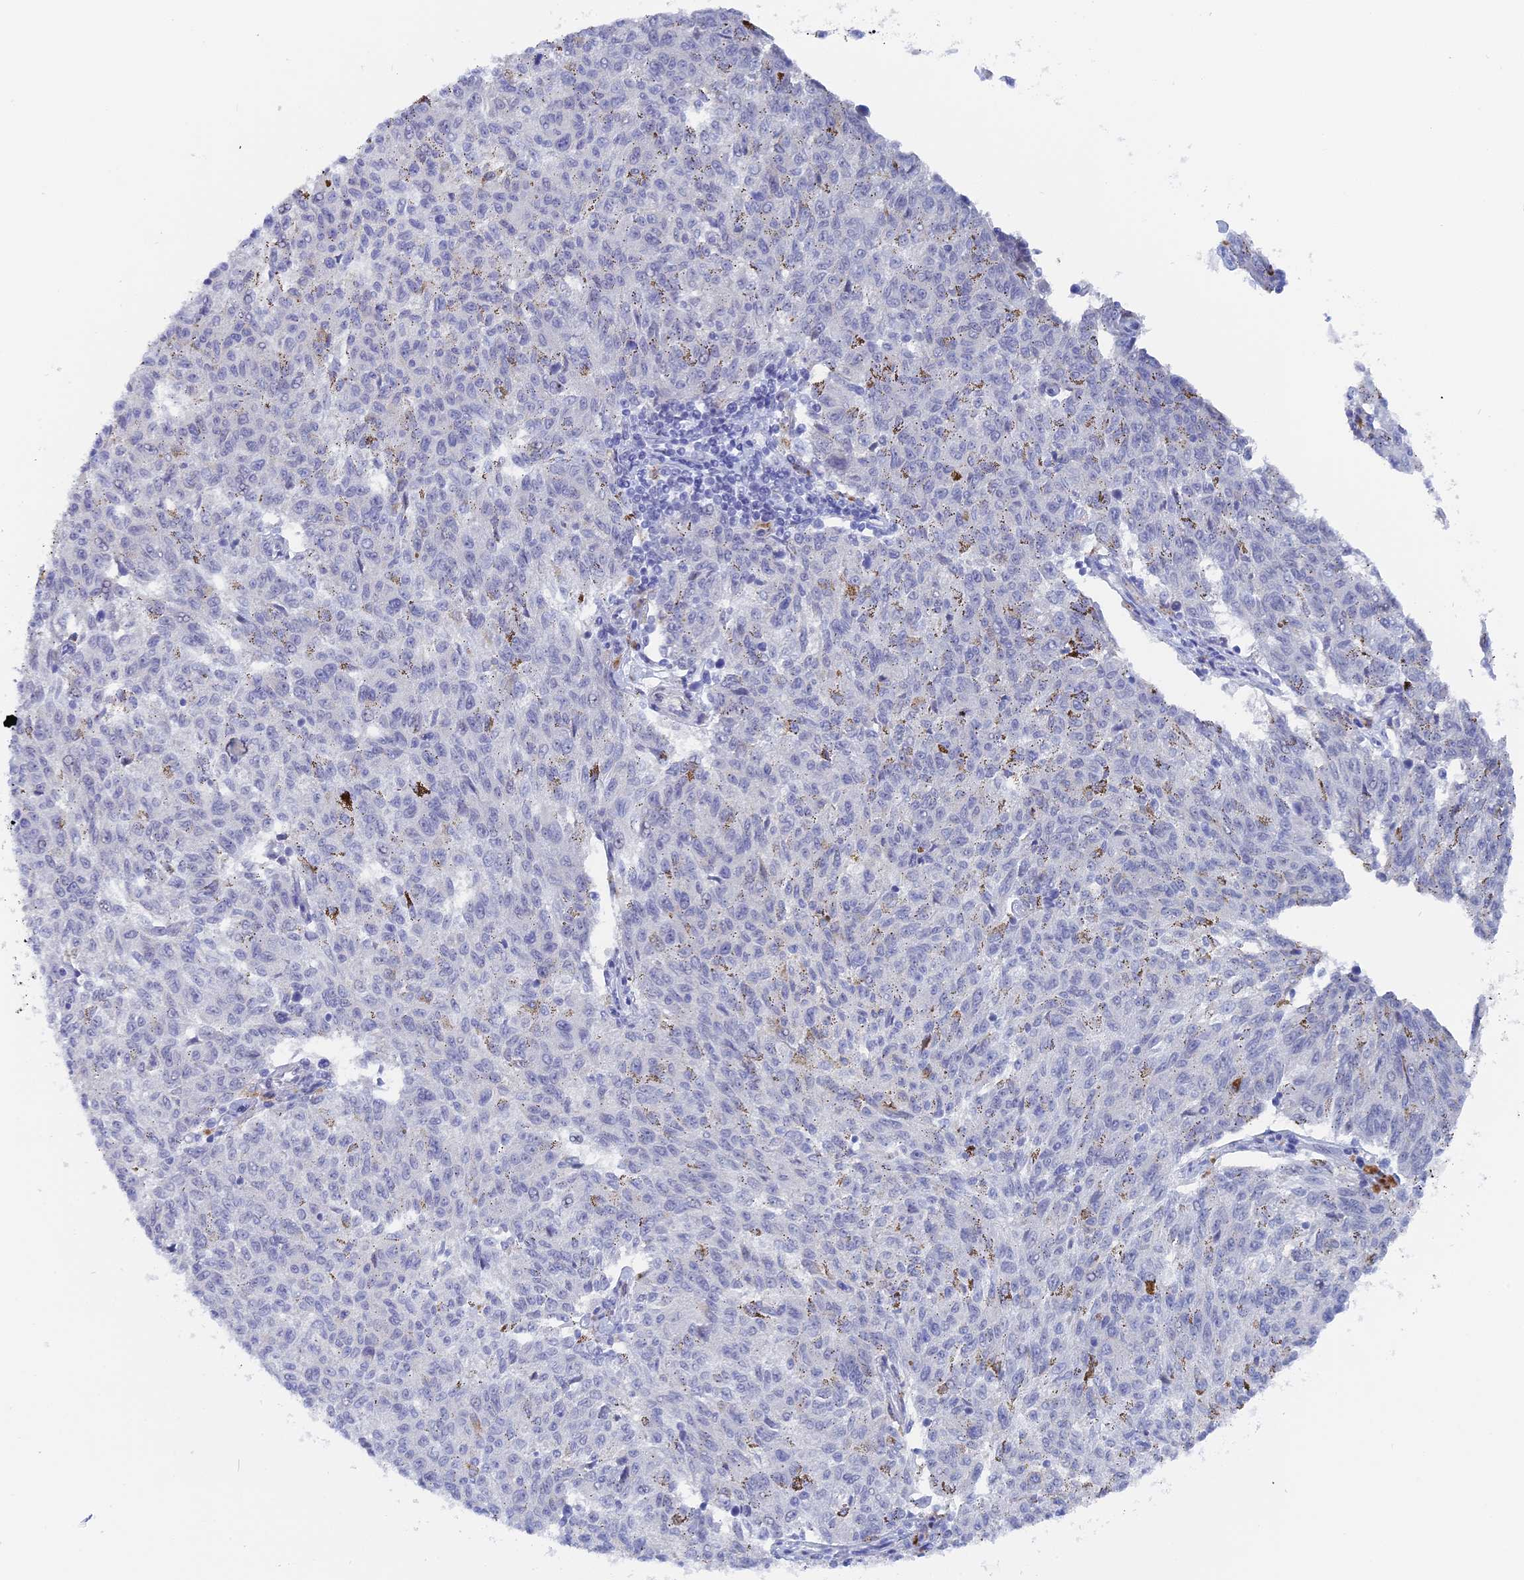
{"staining": {"intensity": "negative", "quantity": "none", "location": "none"}, "tissue": "melanoma", "cell_type": "Tumor cells", "image_type": "cancer", "snomed": [{"axis": "morphology", "description": "Malignant melanoma, NOS"}, {"axis": "topography", "description": "Skin"}], "caption": "There is no significant positivity in tumor cells of melanoma.", "gene": "DACT3", "patient": {"sex": "female", "age": 72}}